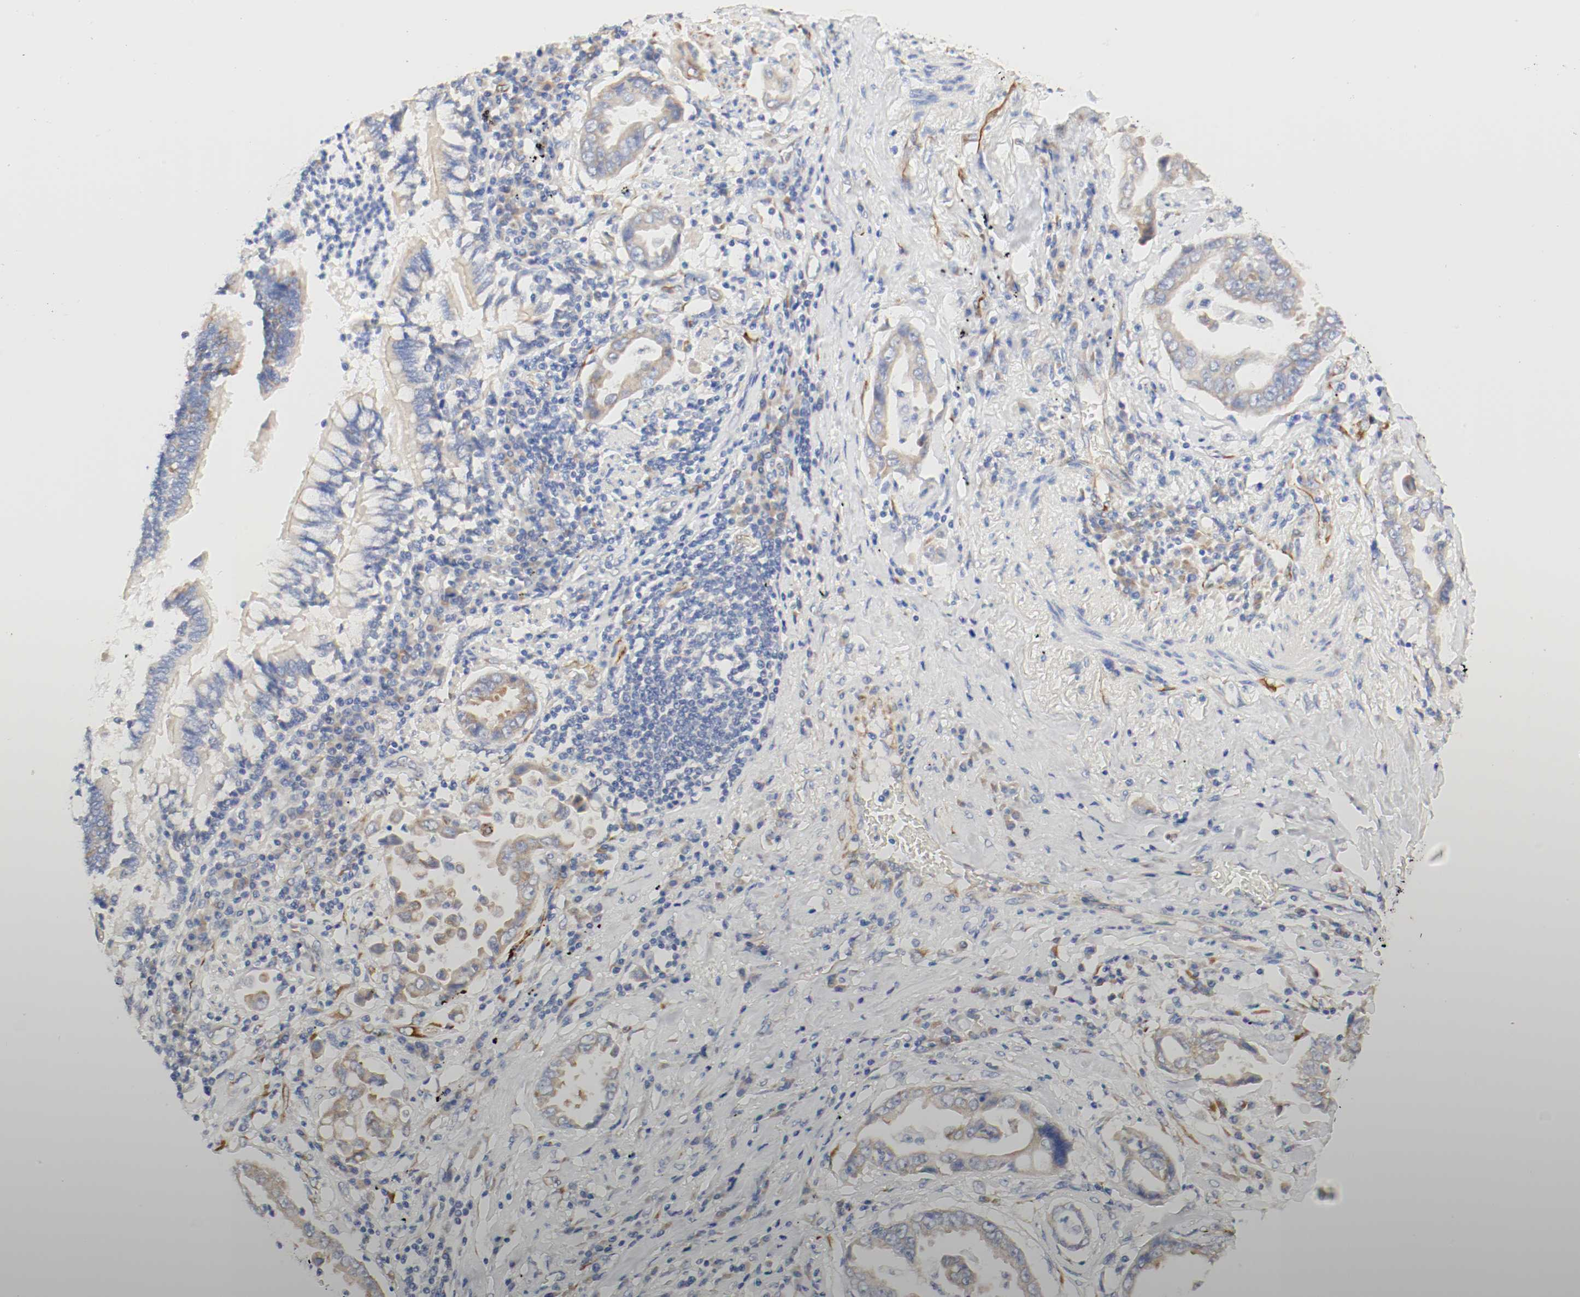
{"staining": {"intensity": "moderate", "quantity": ">75%", "location": "cytoplasmic/membranous"}, "tissue": "lung cancer", "cell_type": "Tumor cells", "image_type": "cancer", "snomed": [{"axis": "morphology", "description": "Normal tissue, NOS"}, {"axis": "morphology", "description": "Inflammation, NOS"}, {"axis": "morphology", "description": "Adenocarcinoma, NOS"}, {"axis": "topography", "description": "Lung"}], "caption": "IHC micrograph of neoplastic tissue: human lung adenocarcinoma stained using immunohistochemistry reveals medium levels of moderate protein expression localized specifically in the cytoplasmic/membranous of tumor cells, appearing as a cytoplasmic/membranous brown color.", "gene": "GIT1", "patient": {"sex": "female", "age": 64}}